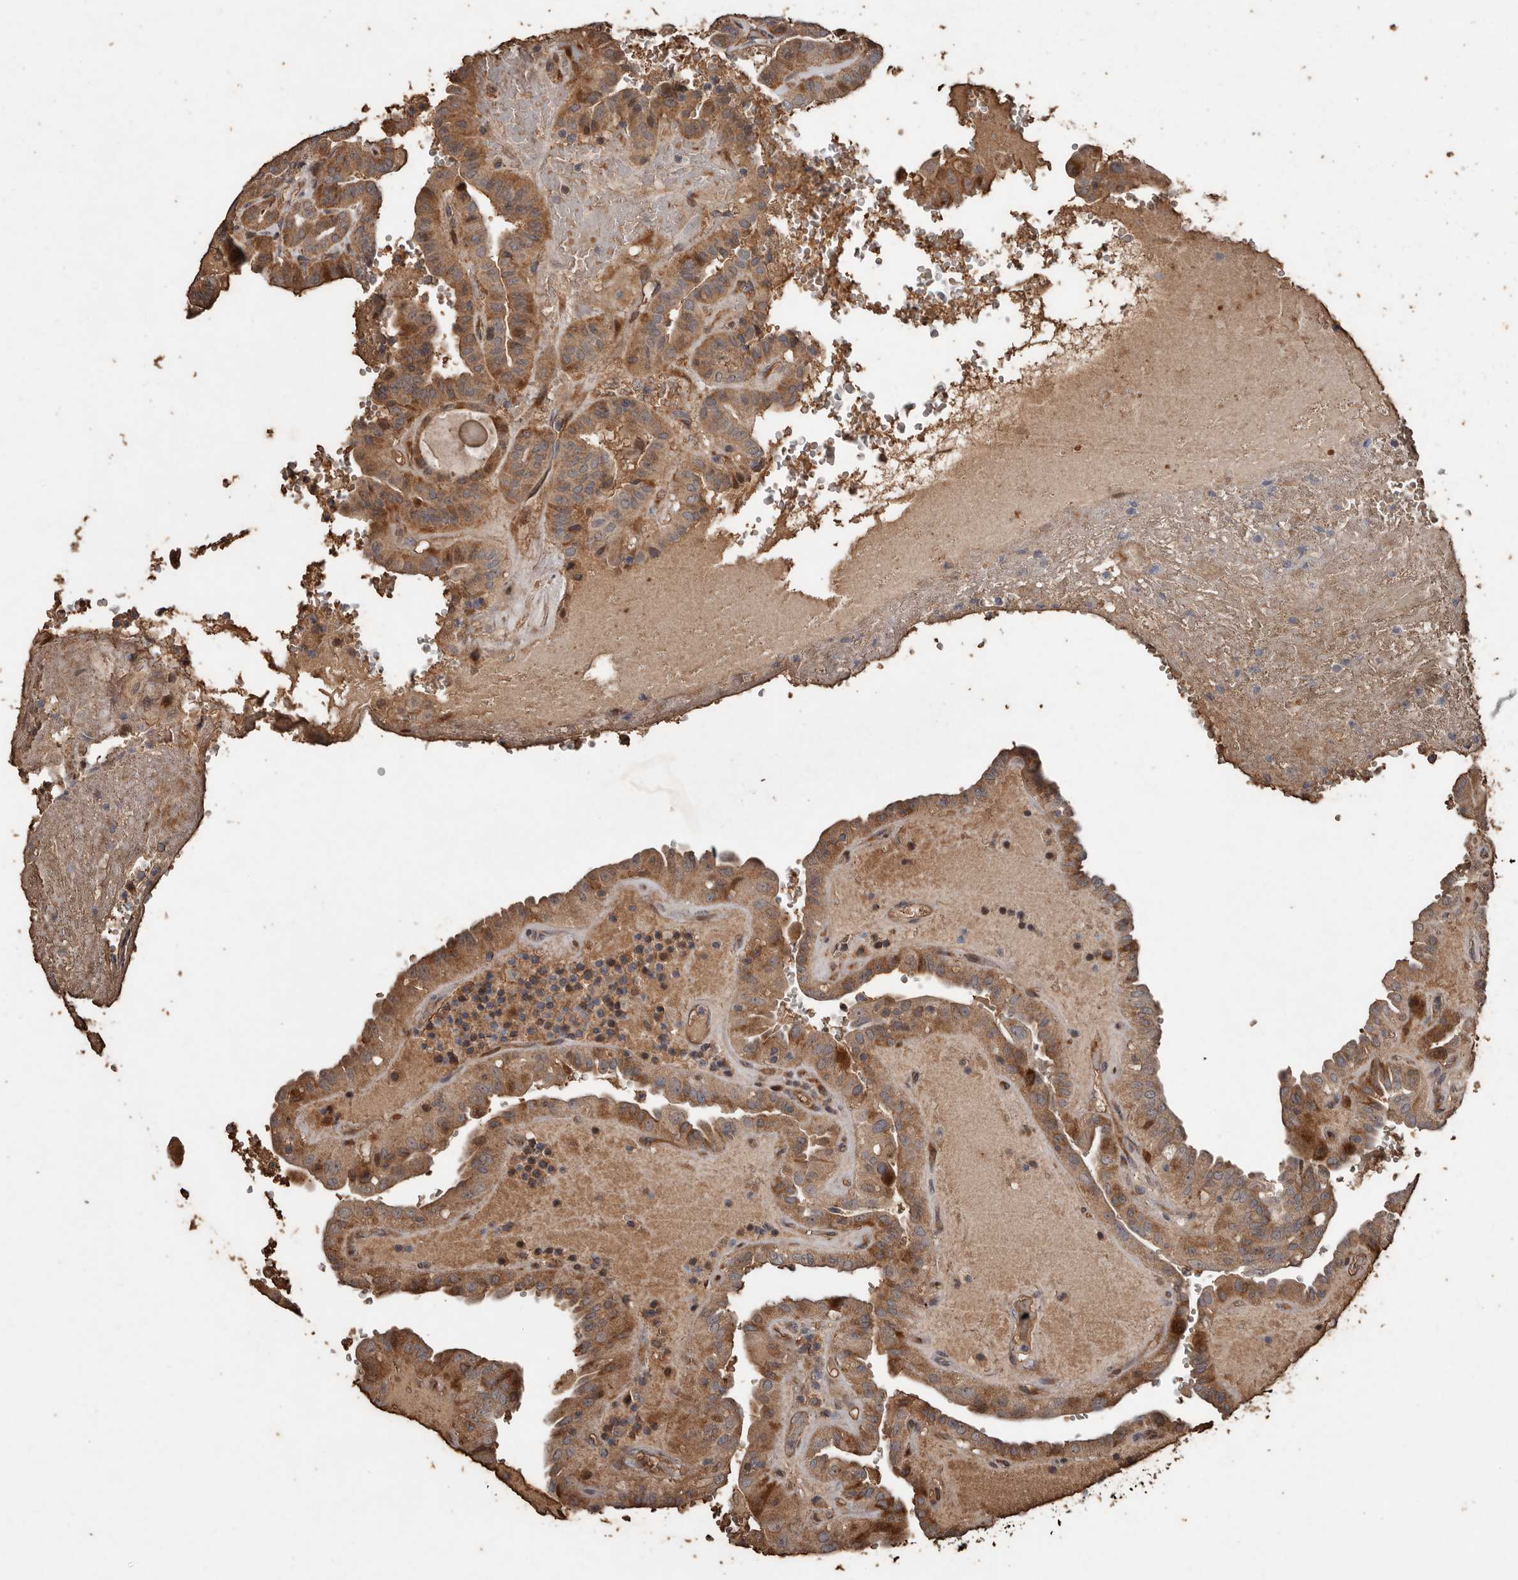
{"staining": {"intensity": "moderate", "quantity": ">75%", "location": "cytoplasmic/membranous"}, "tissue": "thyroid cancer", "cell_type": "Tumor cells", "image_type": "cancer", "snomed": [{"axis": "morphology", "description": "Papillary adenocarcinoma, NOS"}, {"axis": "topography", "description": "Thyroid gland"}], "caption": "Immunohistochemical staining of thyroid cancer reveals moderate cytoplasmic/membranous protein expression in approximately >75% of tumor cells. The protein is shown in brown color, while the nuclei are stained blue.", "gene": "RANBP17", "patient": {"sex": "male", "age": 77}}